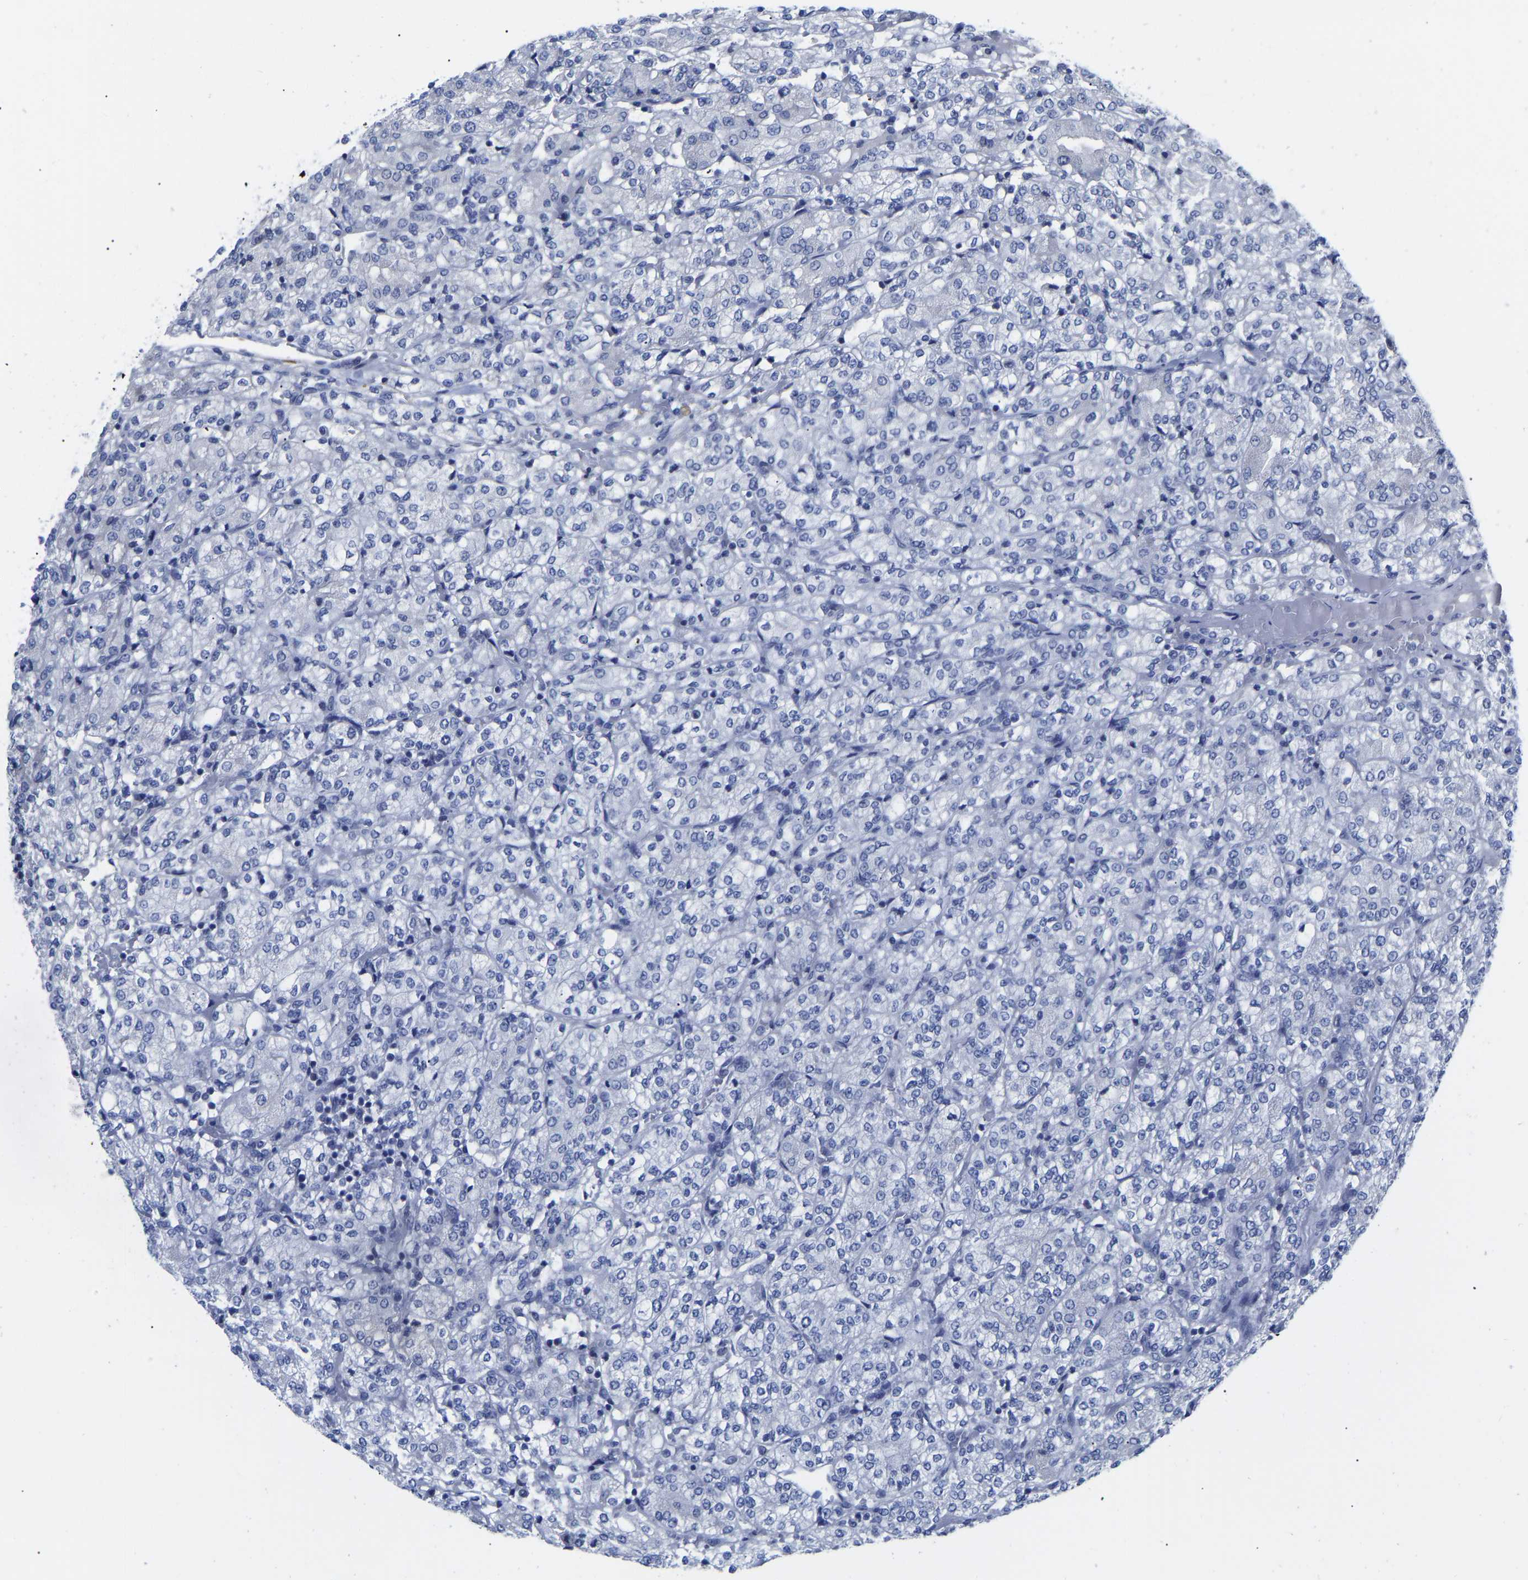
{"staining": {"intensity": "negative", "quantity": "none", "location": "none"}, "tissue": "renal cancer", "cell_type": "Tumor cells", "image_type": "cancer", "snomed": [{"axis": "morphology", "description": "Adenocarcinoma, NOS"}, {"axis": "topography", "description": "Kidney"}], "caption": "This is an IHC image of human renal adenocarcinoma. There is no staining in tumor cells.", "gene": "GPA33", "patient": {"sex": "male", "age": 77}}